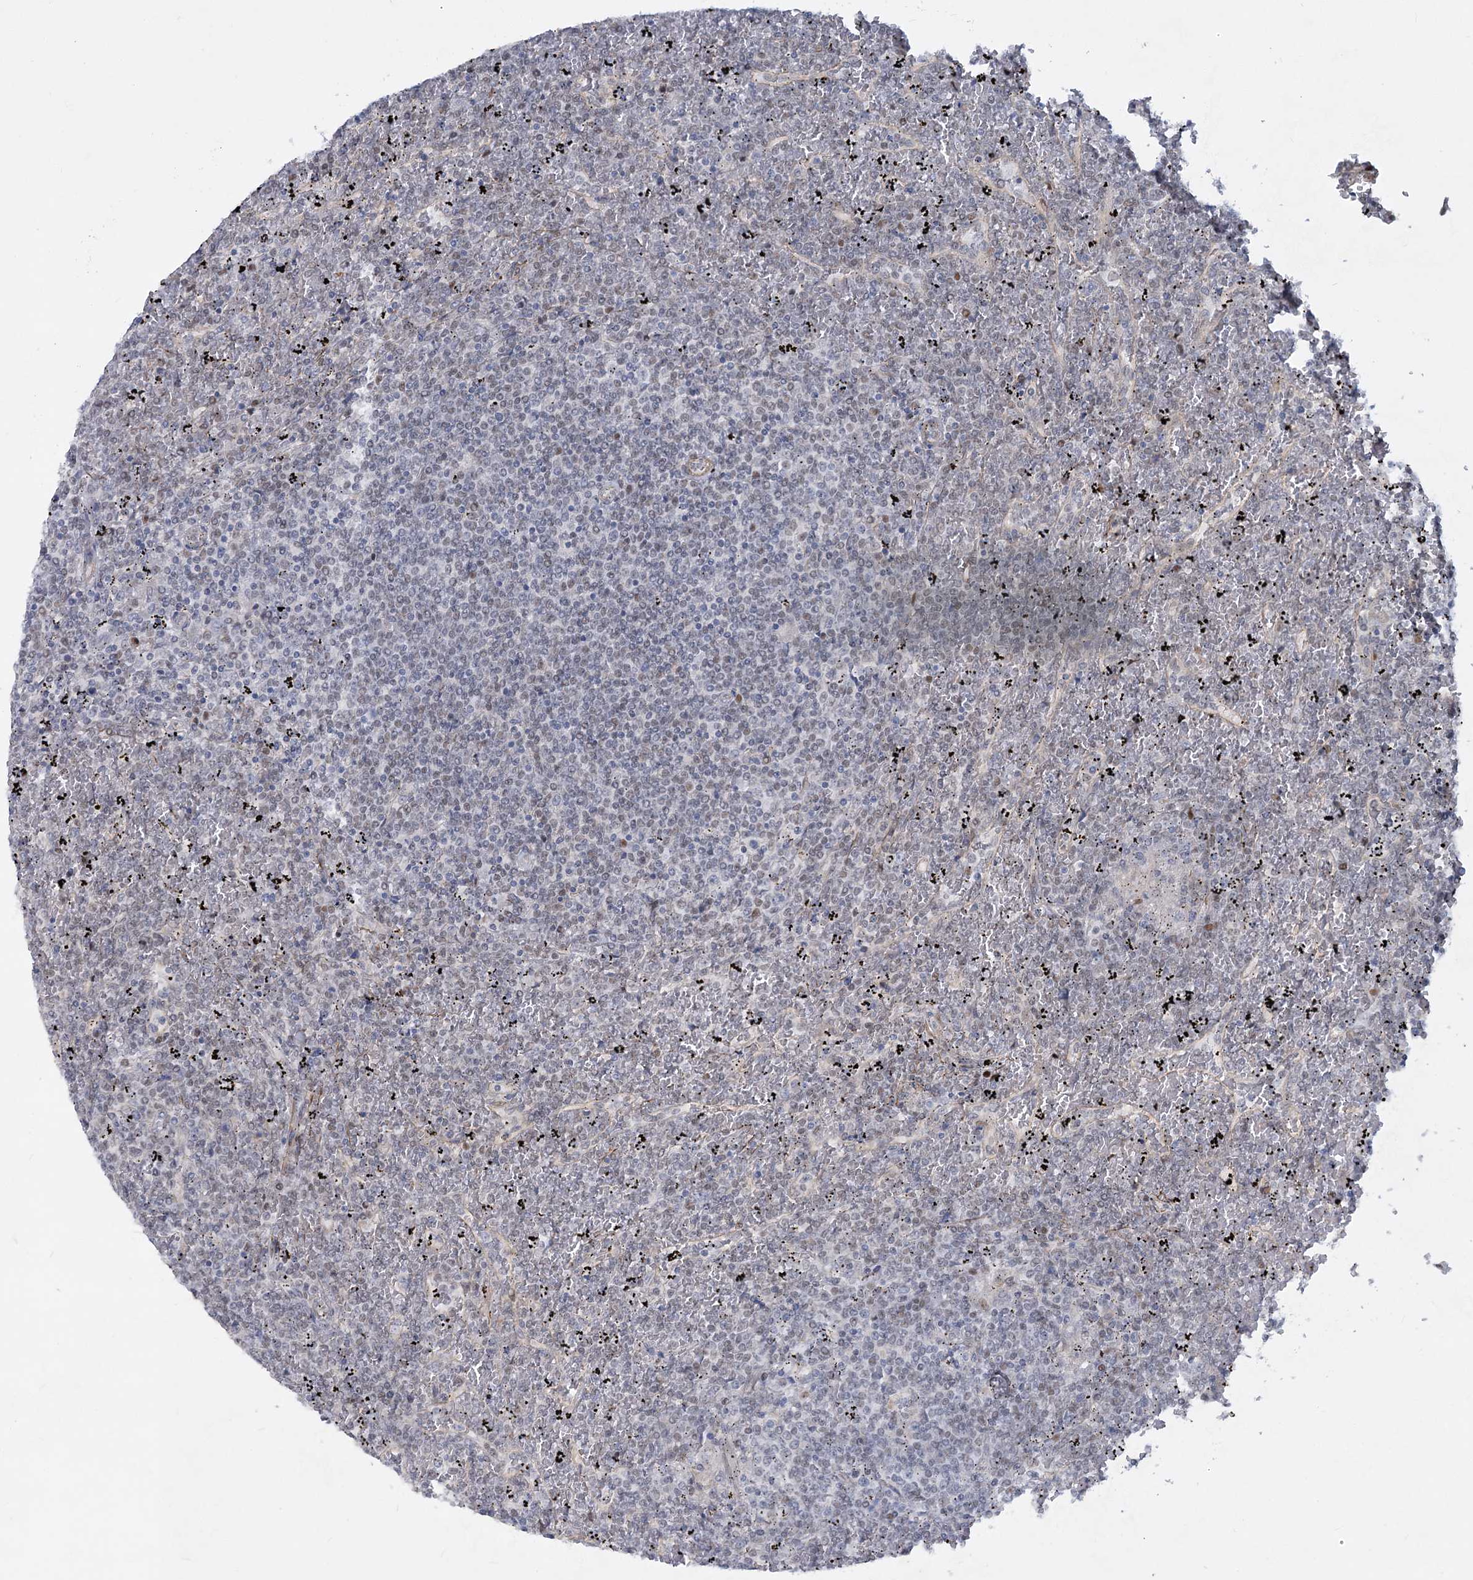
{"staining": {"intensity": "negative", "quantity": "none", "location": "none"}, "tissue": "lymphoma", "cell_type": "Tumor cells", "image_type": "cancer", "snomed": [{"axis": "morphology", "description": "Malignant lymphoma, non-Hodgkin's type, Low grade"}, {"axis": "topography", "description": "Spleen"}], "caption": "DAB immunohistochemical staining of malignant lymphoma, non-Hodgkin's type (low-grade) displays no significant staining in tumor cells.", "gene": "ARSI", "patient": {"sex": "female", "age": 19}}